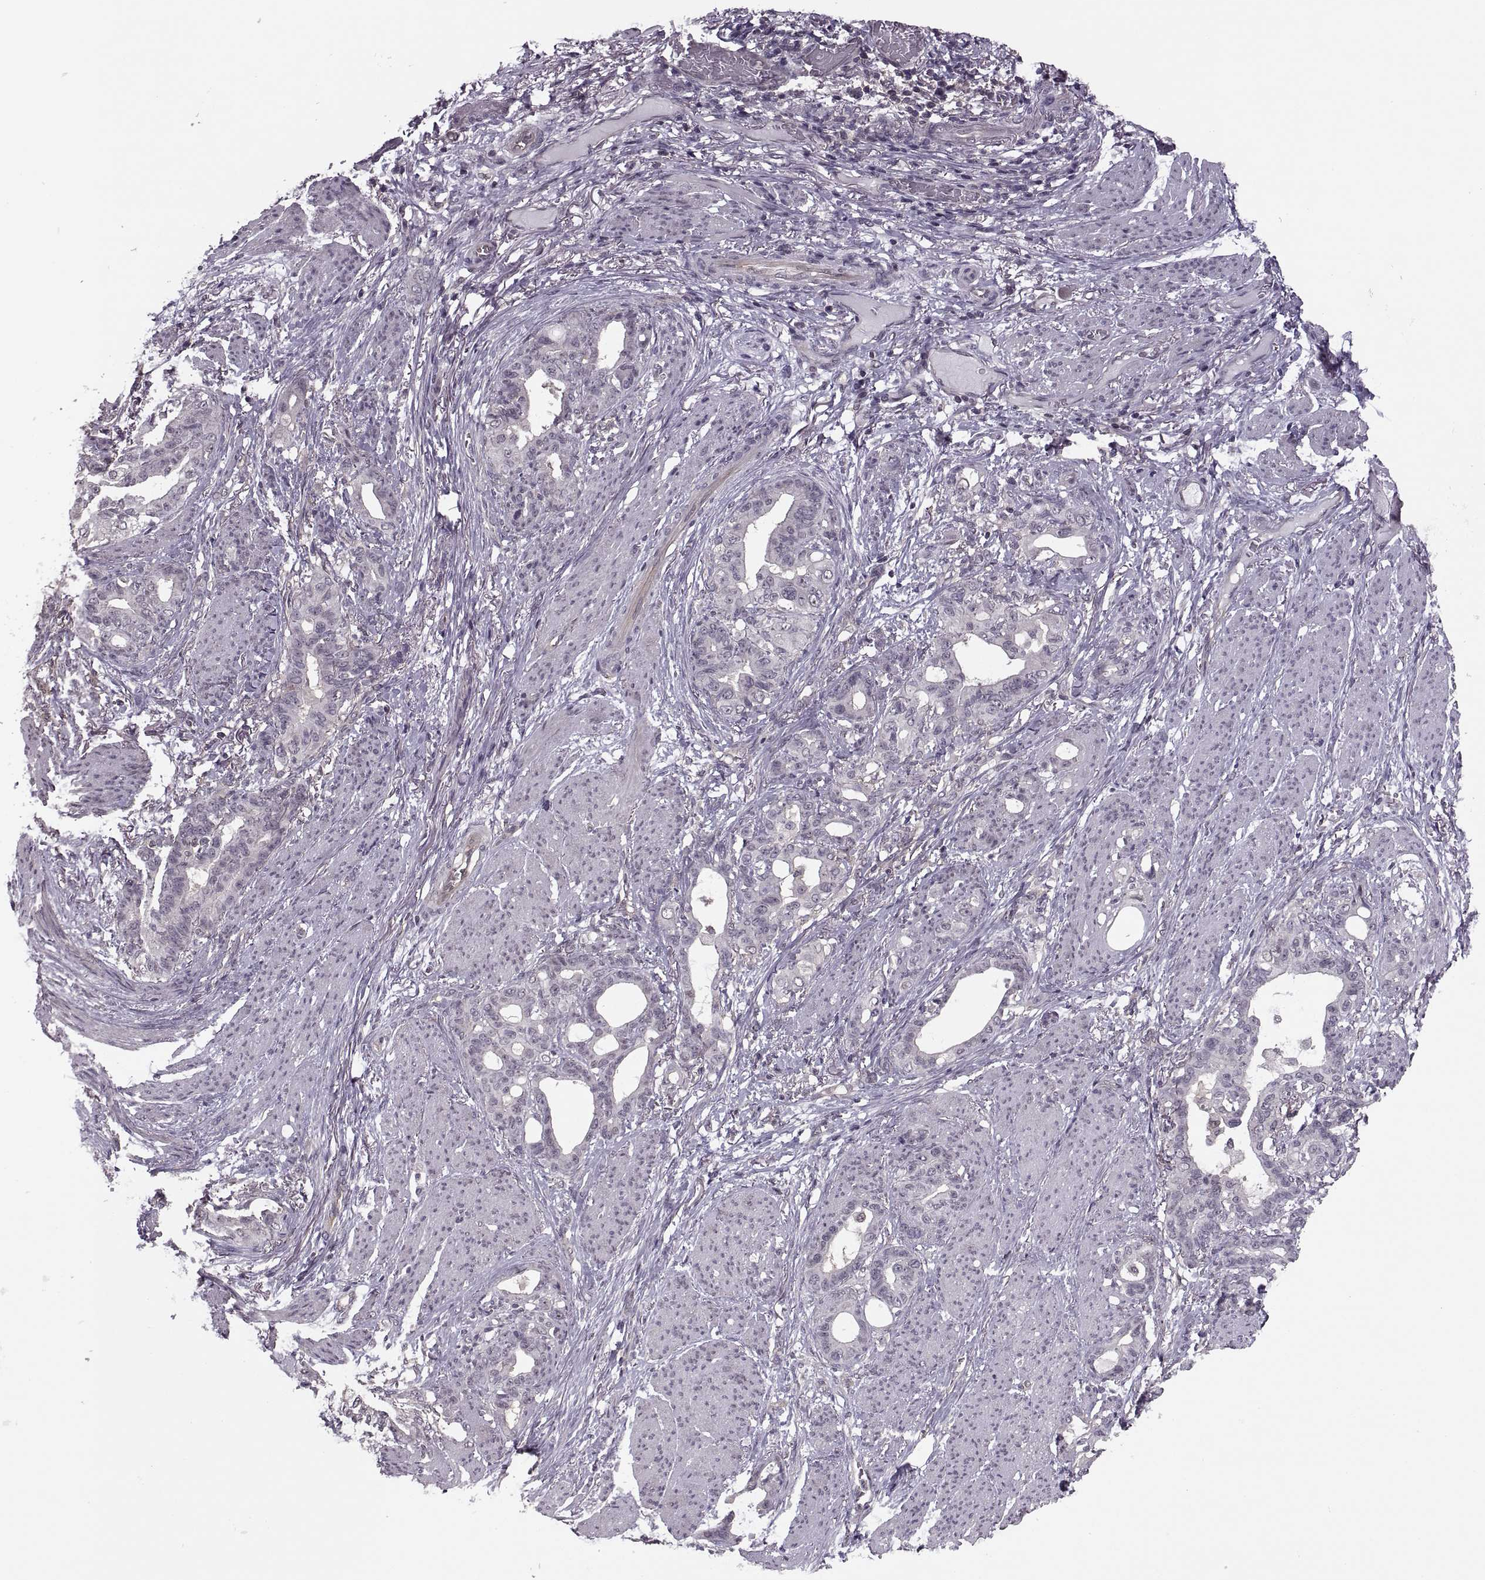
{"staining": {"intensity": "negative", "quantity": "none", "location": "none"}, "tissue": "stomach cancer", "cell_type": "Tumor cells", "image_type": "cancer", "snomed": [{"axis": "morphology", "description": "Normal tissue, NOS"}, {"axis": "morphology", "description": "Adenocarcinoma, NOS"}, {"axis": "topography", "description": "Esophagus"}, {"axis": "topography", "description": "Stomach, upper"}], "caption": "Stomach adenocarcinoma stained for a protein using immunohistochemistry (IHC) exhibits no expression tumor cells.", "gene": "LUZP2", "patient": {"sex": "male", "age": 62}}